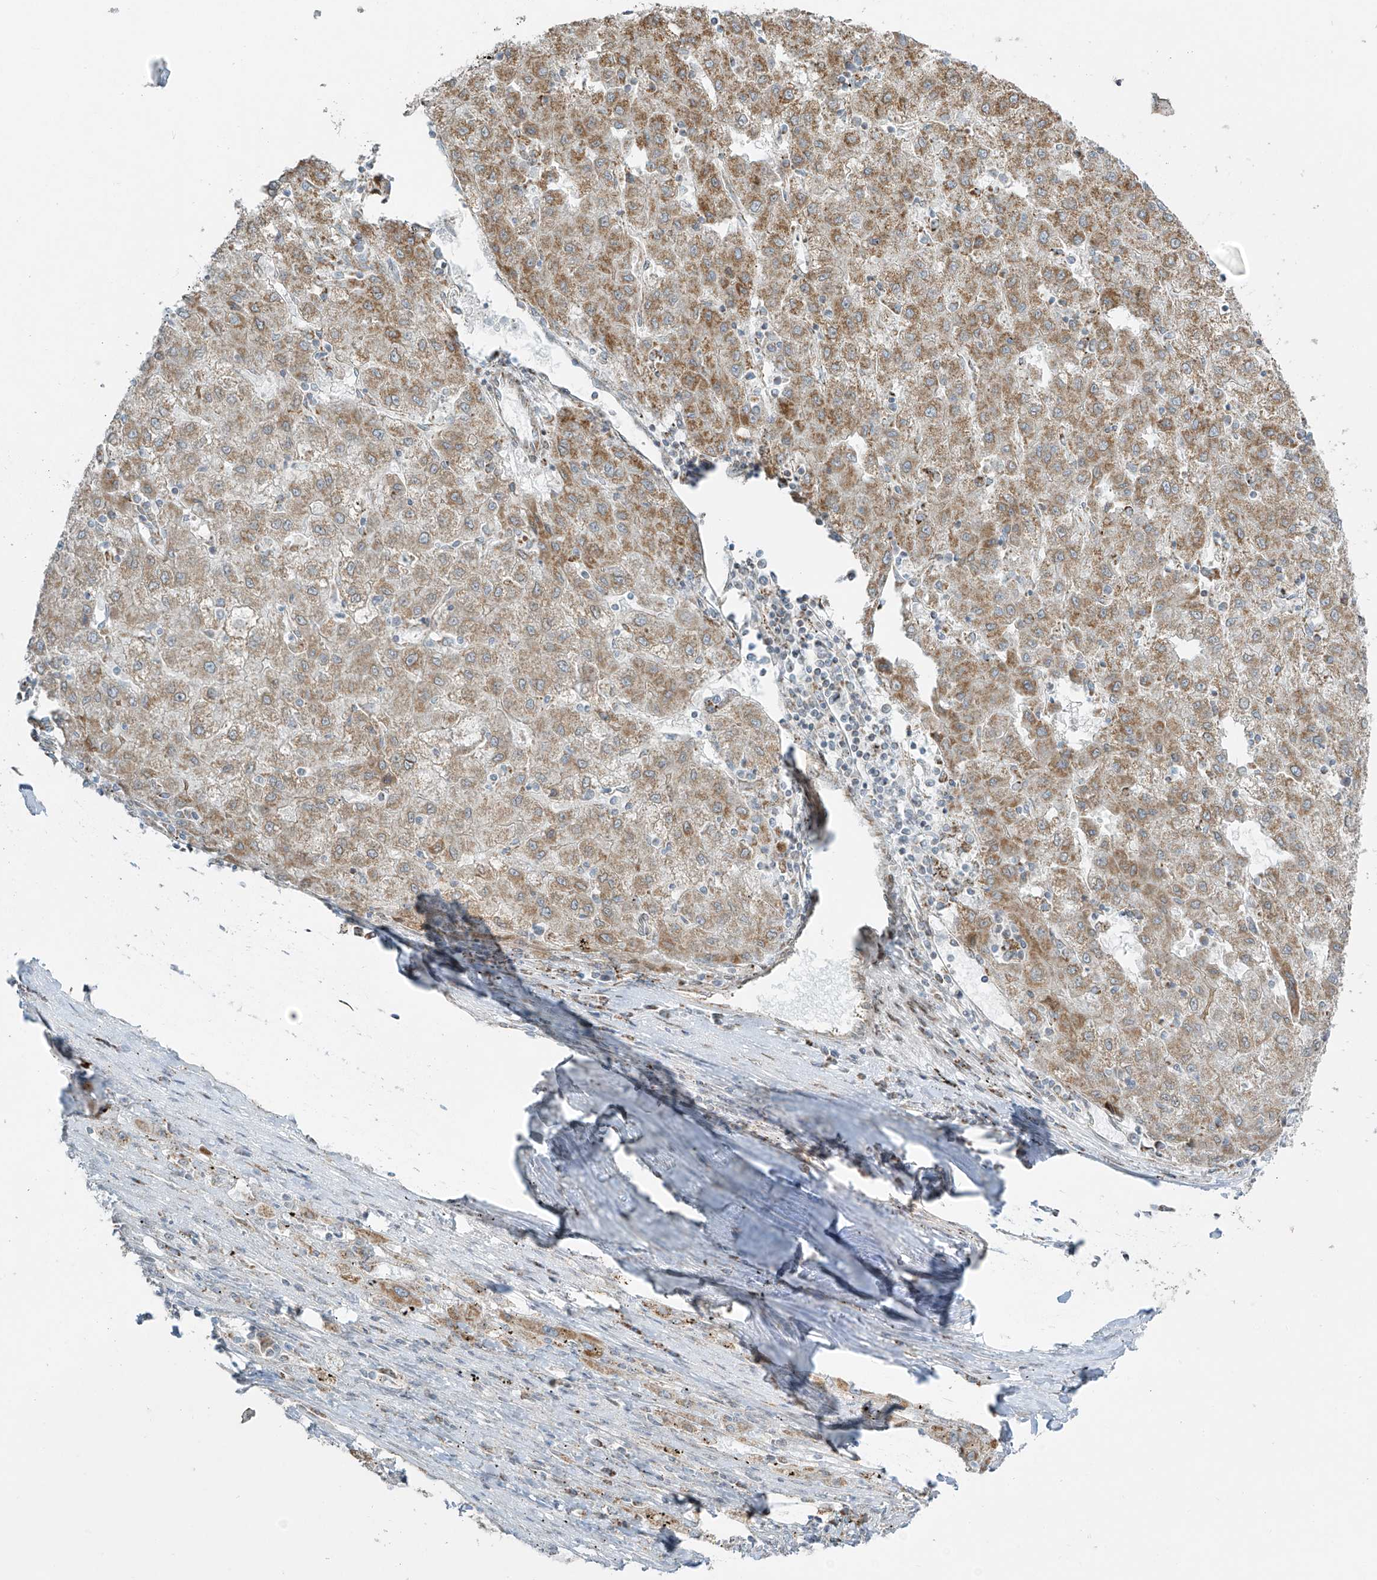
{"staining": {"intensity": "moderate", "quantity": ">75%", "location": "cytoplasmic/membranous"}, "tissue": "liver cancer", "cell_type": "Tumor cells", "image_type": "cancer", "snomed": [{"axis": "morphology", "description": "Carcinoma, Hepatocellular, NOS"}, {"axis": "topography", "description": "Liver"}], "caption": "Liver hepatocellular carcinoma stained for a protein (brown) reveals moderate cytoplasmic/membranous positive staining in about >75% of tumor cells.", "gene": "SMDT1", "patient": {"sex": "male", "age": 72}}